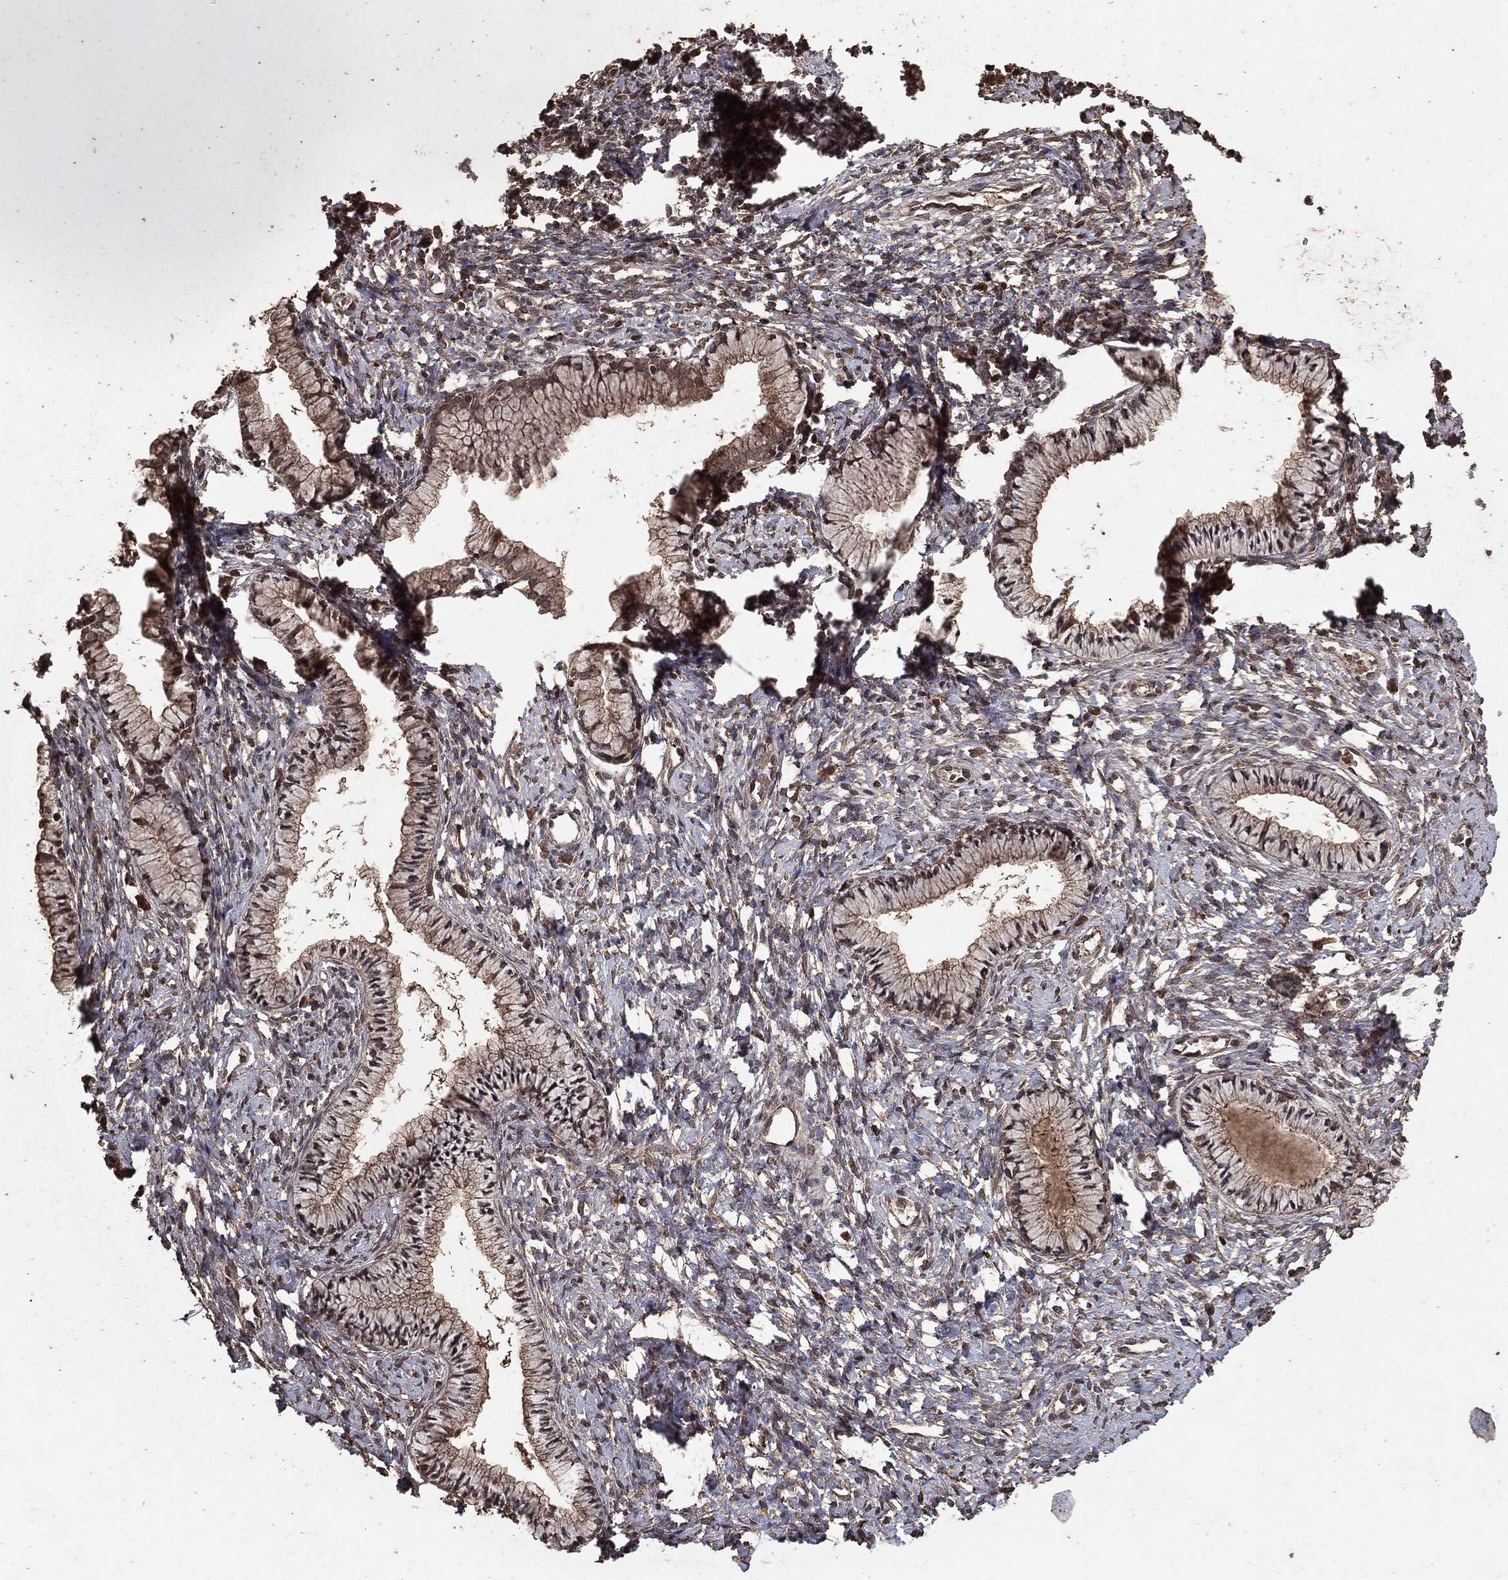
{"staining": {"intensity": "weak", "quantity": "<25%", "location": "cytoplasmic/membranous"}, "tissue": "cervix", "cell_type": "Glandular cells", "image_type": "normal", "snomed": [{"axis": "morphology", "description": "Normal tissue, NOS"}, {"axis": "topography", "description": "Cervix"}], "caption": "Glandular cells are negative for protein expression in unremarkable human cervix. (Immunohistochemistry, brightfield microscopy, high magnification).", "gene": "NME1", "patient": {"sex": "female", "age": 39}}